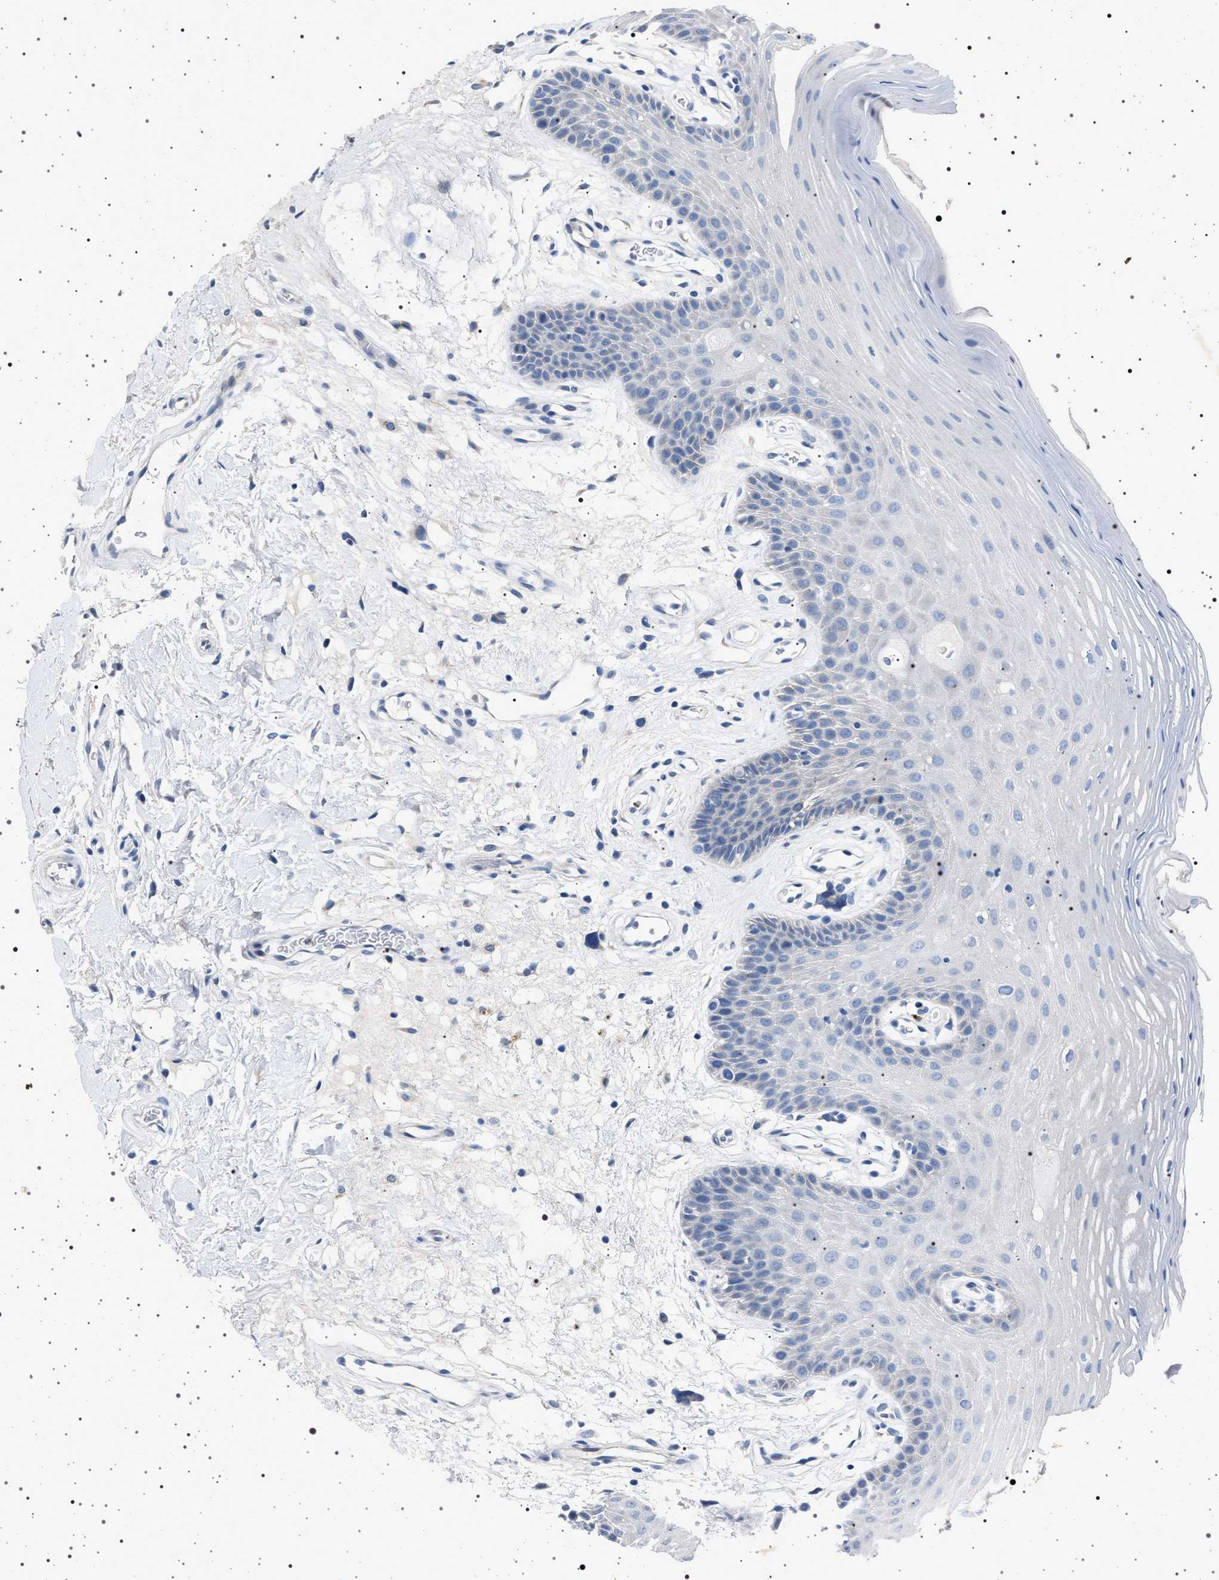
{"staining": {"intensity": "negative", "quantity": "none", "location": "none"}, "tissue": "oral mucosa", "cell_type": "Squamous epithelial cells", "image_type": "normal", "snomed": [{"axis": "morphology", "description": "Normal tissue, NOS"}, {"axis": "morphology", "description": "Squamous cell carcinoma, NOS"}, {"axis": "topography", "description": "Oral tissue"}, {"axis": "topography", "description": "Head-Neck"}], "caption": "This is a image of IHC staining of normal oral mucosa, which shows no expression in squamous epithelial cells.", "gene": "NAT9", "patient": {"sex": "male", "age": 71}}